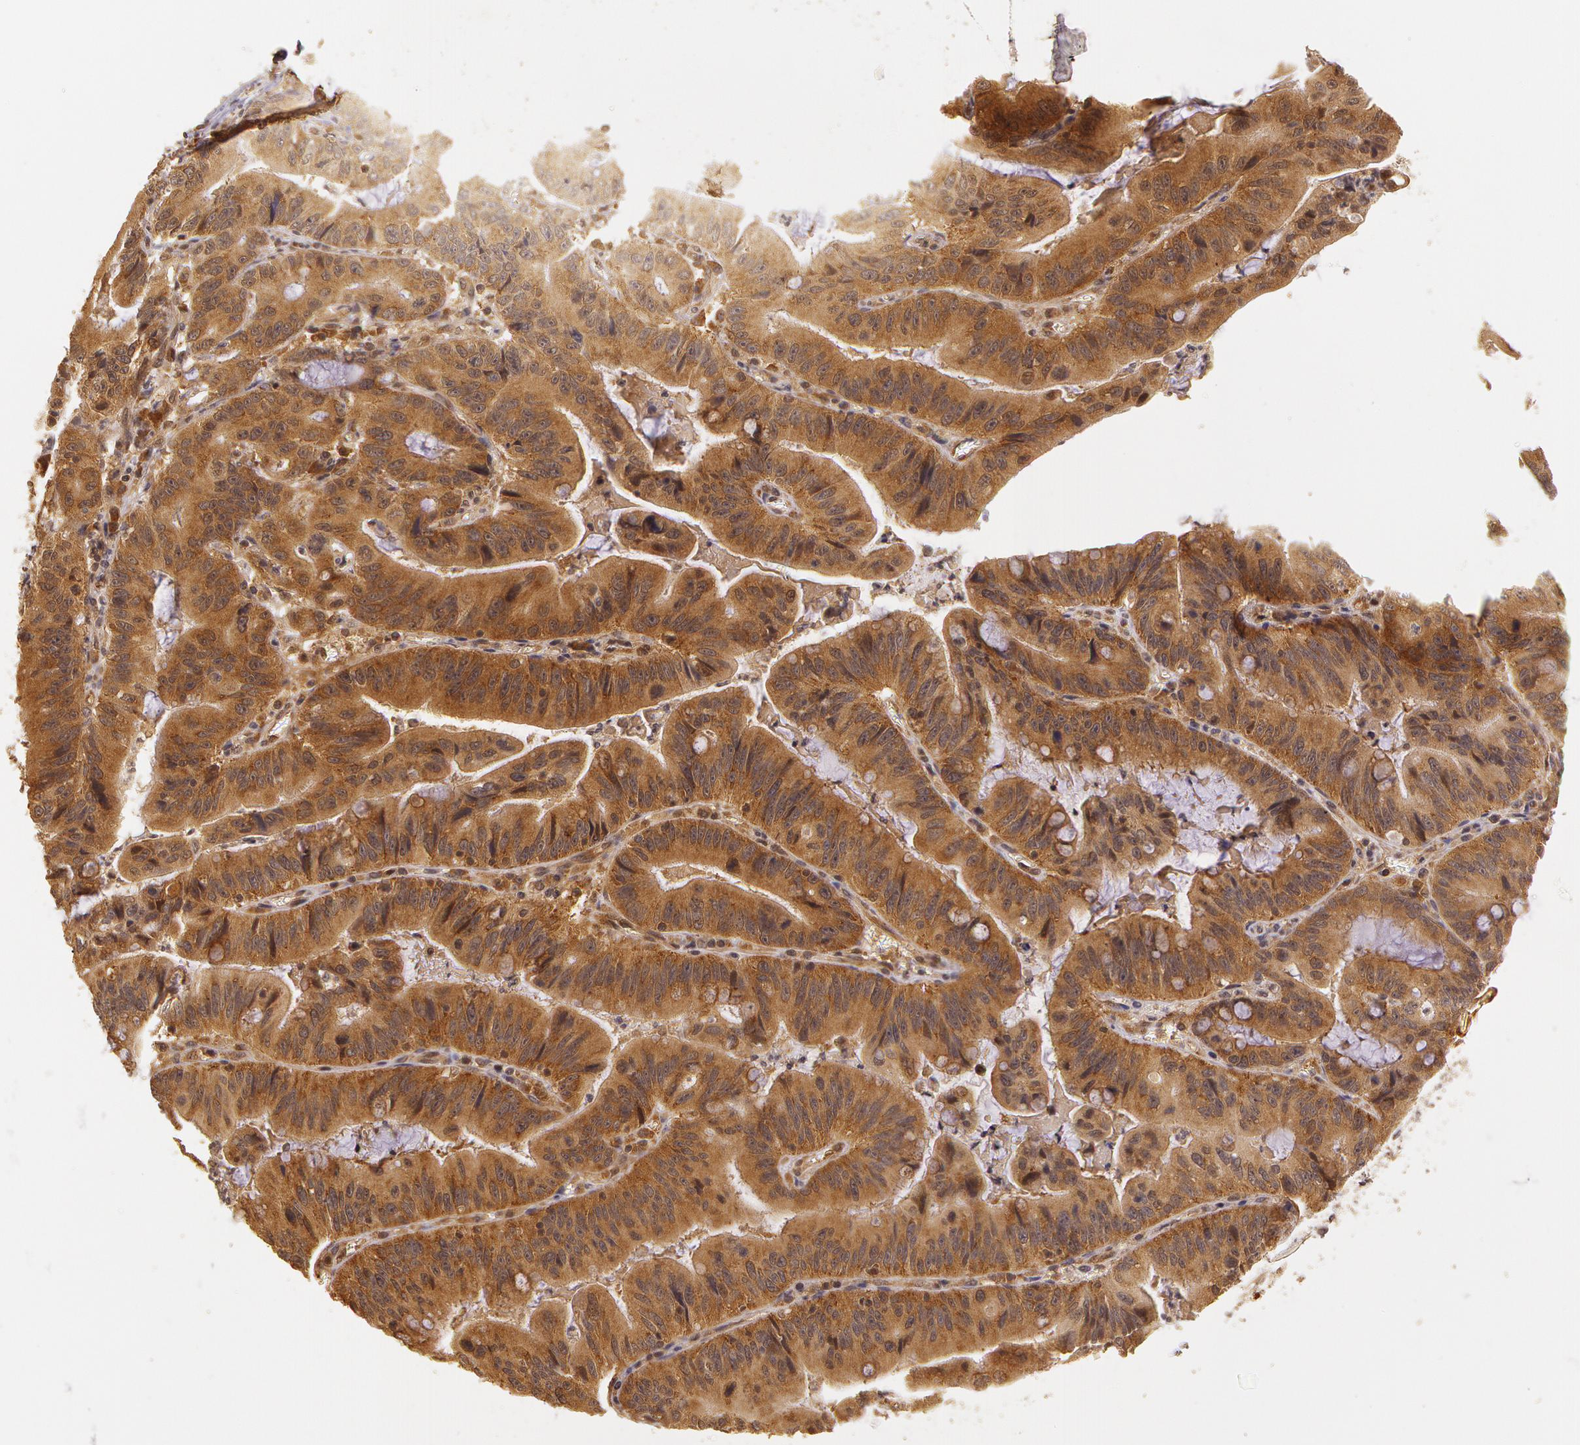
{"staining": {"intensity": "strong", "quantity": ">75%", "location": "cytoplasmic/membranous"}, "tissue": "stomach cancer", "cell_type": "Tumor cells", "image_type": "cancer", "snomed": [{"axis": "morphology", "description": "Adenocarcinoma, NOS"}, {"axis": "topography", "description": "Stomach, upper"}], "caption": "Immunohistochemistry (IHC) (DAB) staining of stomach cancer (adenocarcinoma) shows strong cytoplasmic/membranous protein positivity in approximately >75% of tumor cells. (brown staining indicates protein expression, while blue staining denotes nuclei).", "gene": "ASCC2", "patient": {"sex": "male", "age": 63}}